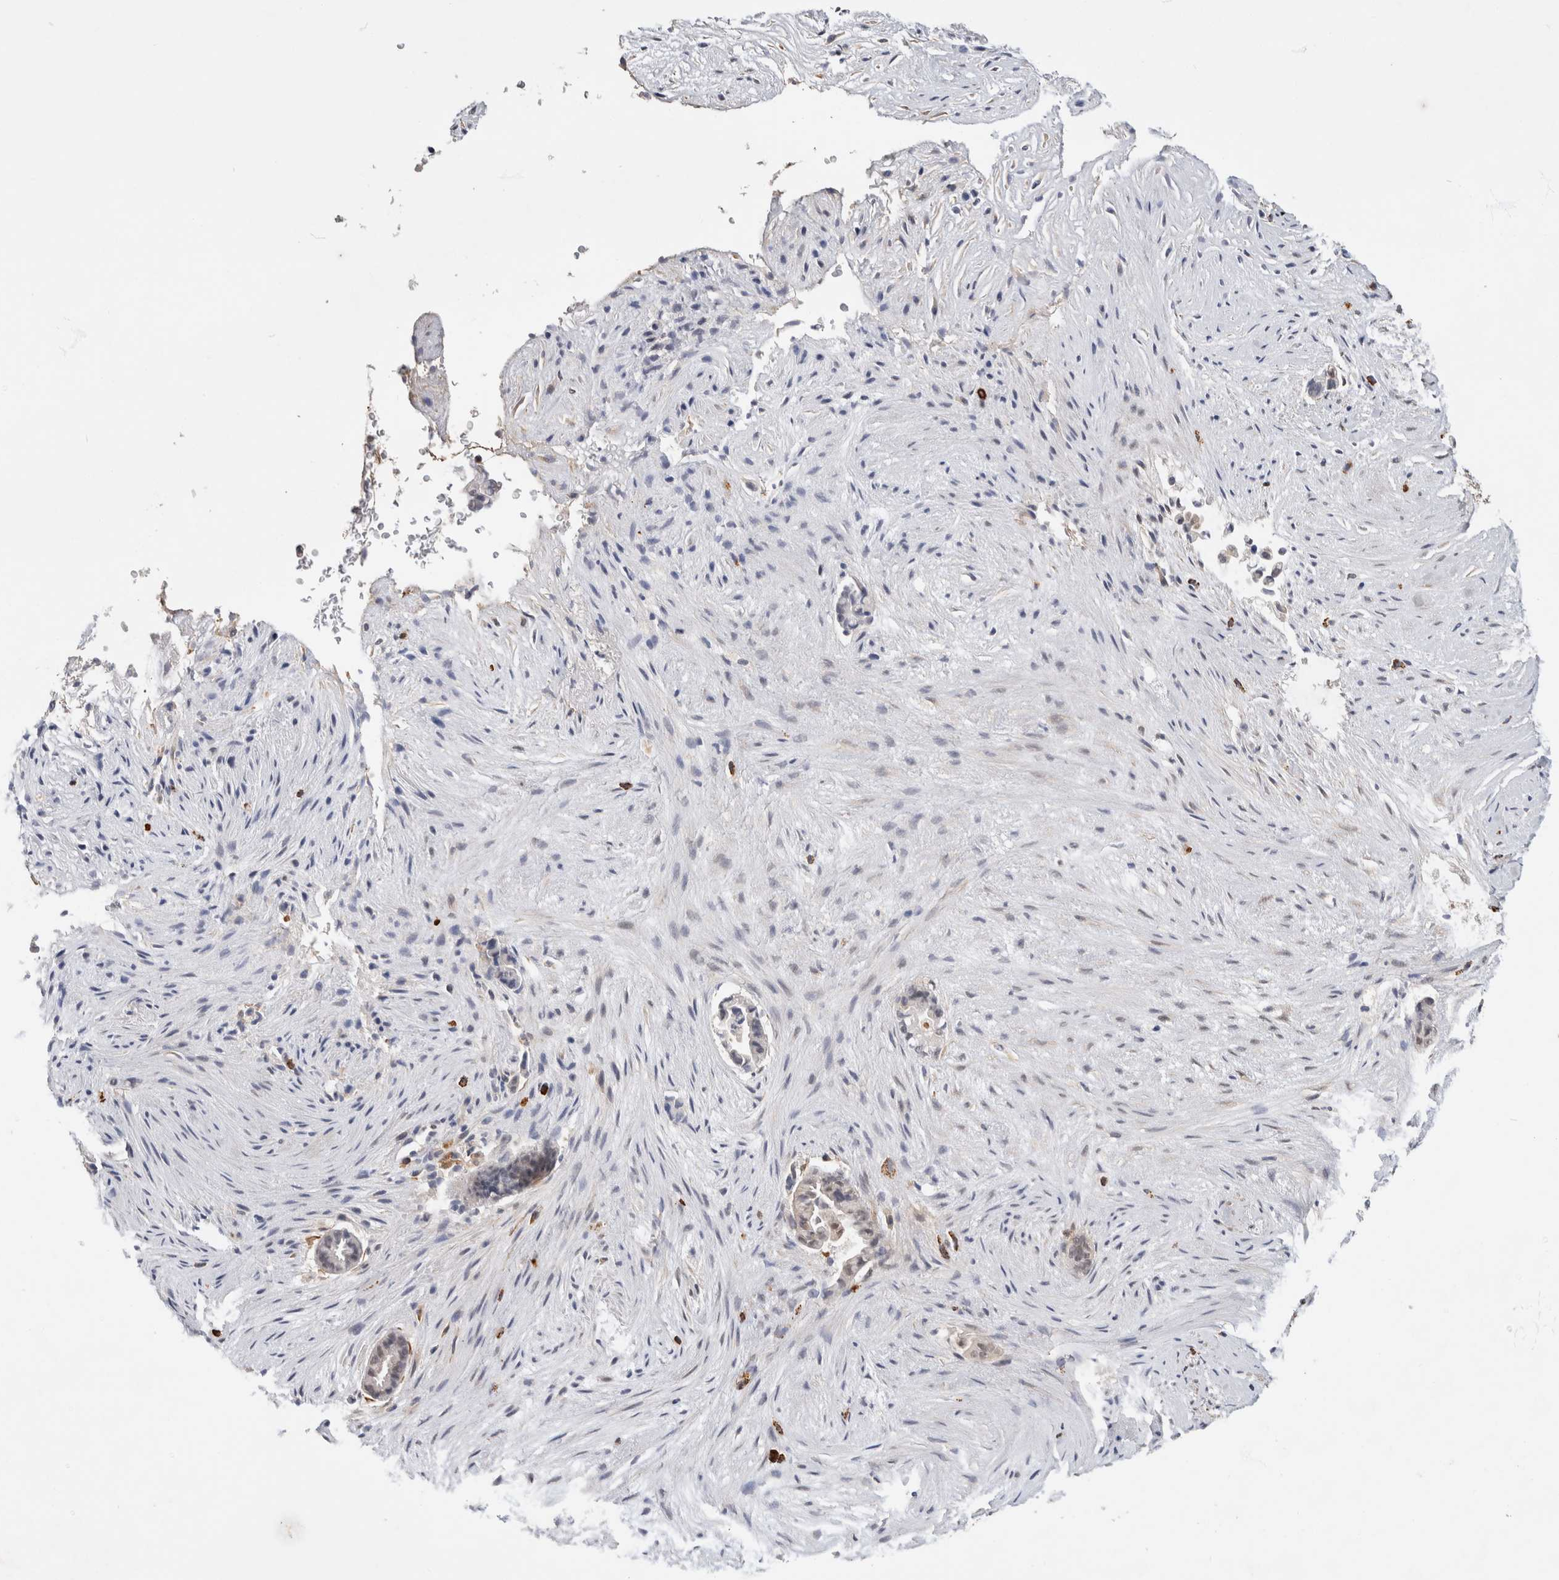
{"staining": {"intensity": "weak", "quantity": "<25%", "location": "nuclear"}, "tissue": "liver cancer", "cell_type": "Tumor cells", "image_type": "cancer", "snomed": [{"axis": "morphology", "description": "Cholangiocarcinoma"}, {"axis": "topography", "description": "Liver"}], "caption": "Protein analysis of liver cancer reveals no significant staining in tumor cells.", "gene": "PGM1", "patient": {"sex": "female", "age": 55}}